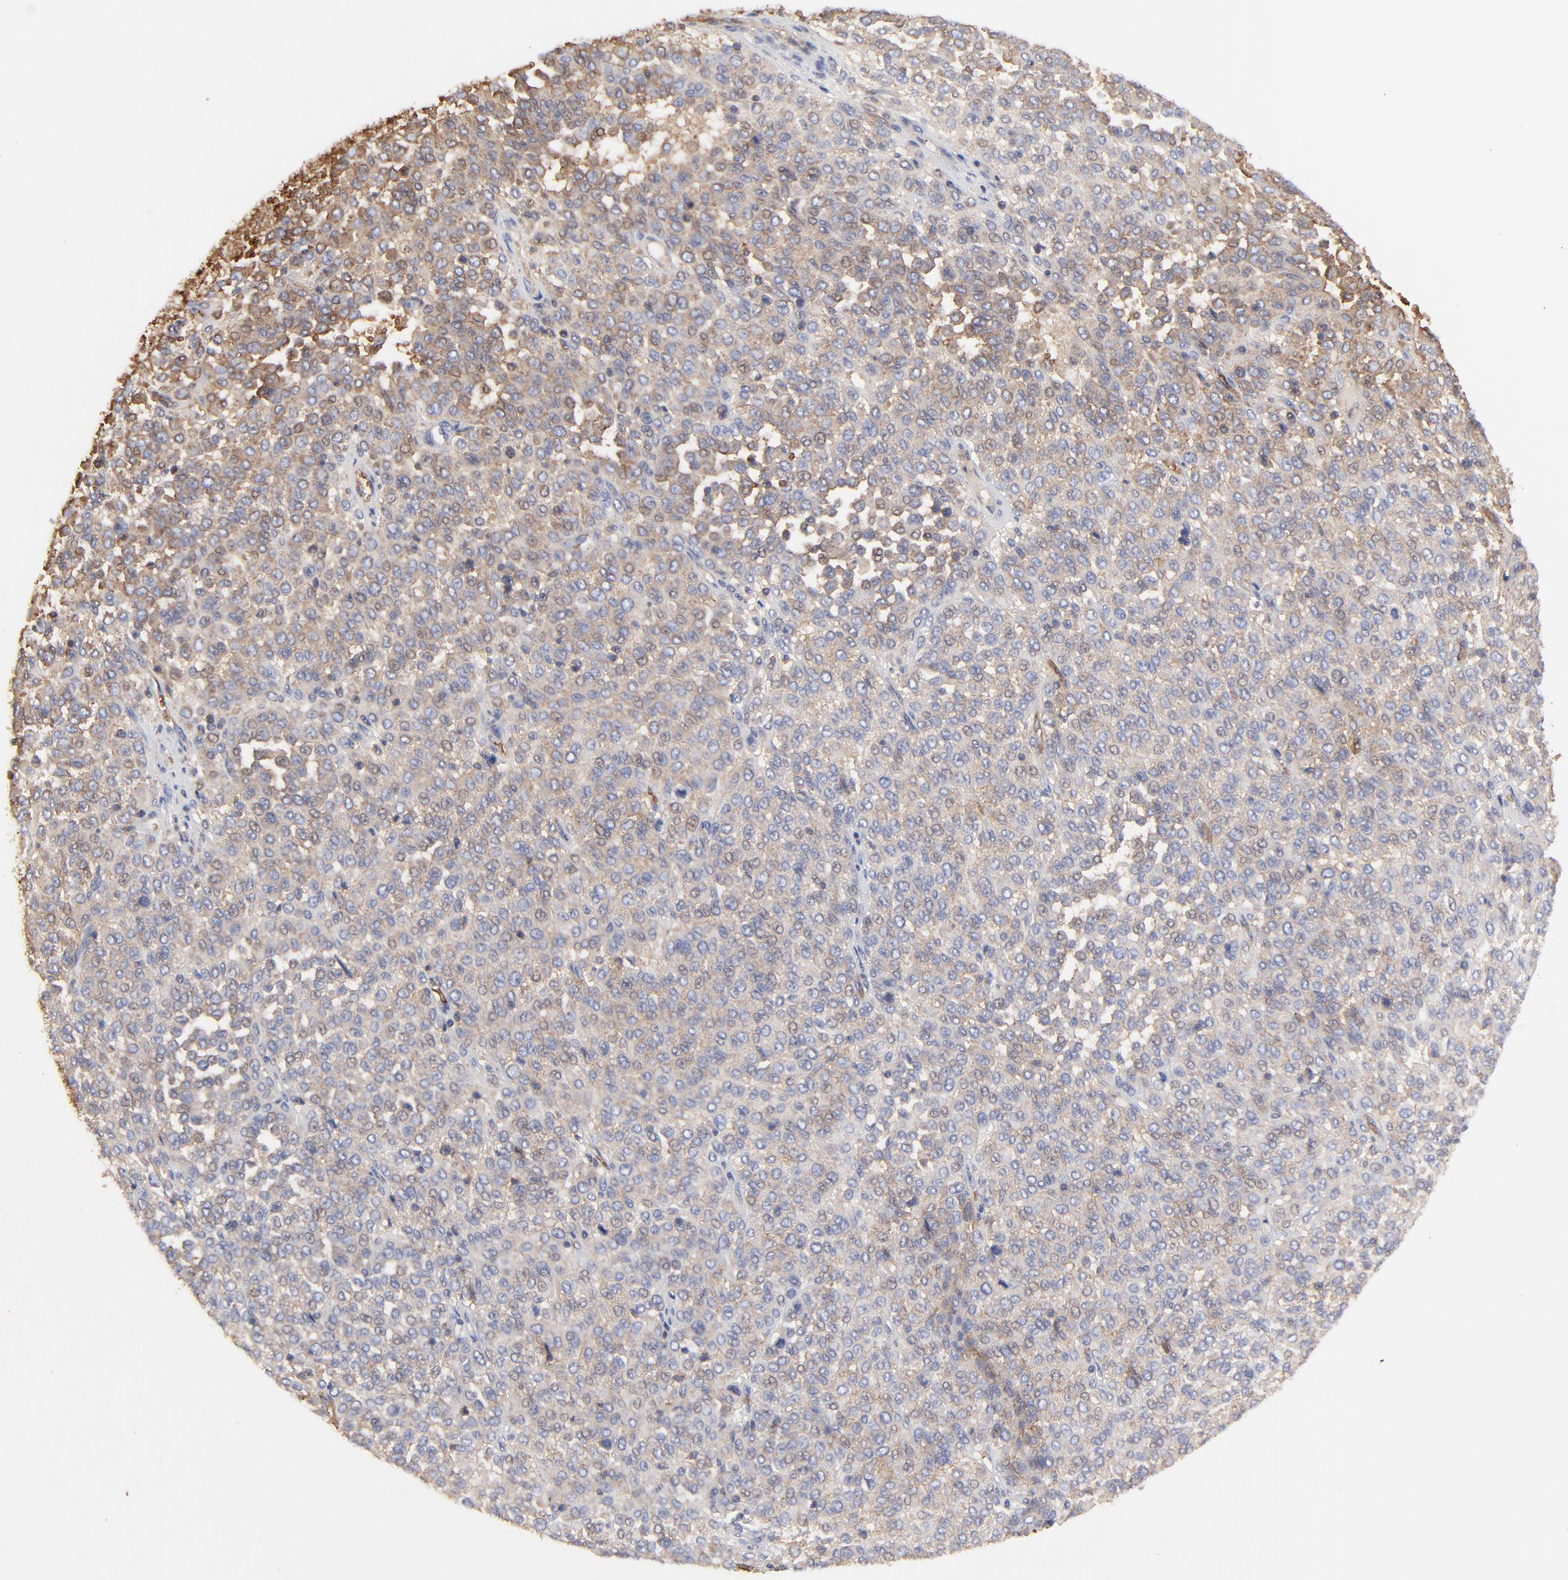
{"staining": {"intensity": "weak", "quantity": "<25%", "location": "cytoplasmic/membranous"}, "tissue": "melanoma", "cell_type": "Tumor cells", "image_type": "cancer", "snomed": [{"axis": "morphology", "description": "Malignant melanoma, Metastatic site"}, {"axis": "topography", "description": "Pancreas"}], "caption": "A photomicrograph of melanoma stained for a protein reveals no brown staining in tumor cells.", "gene": "PAG1", "patient": {"sex": "female", "age": 30}}